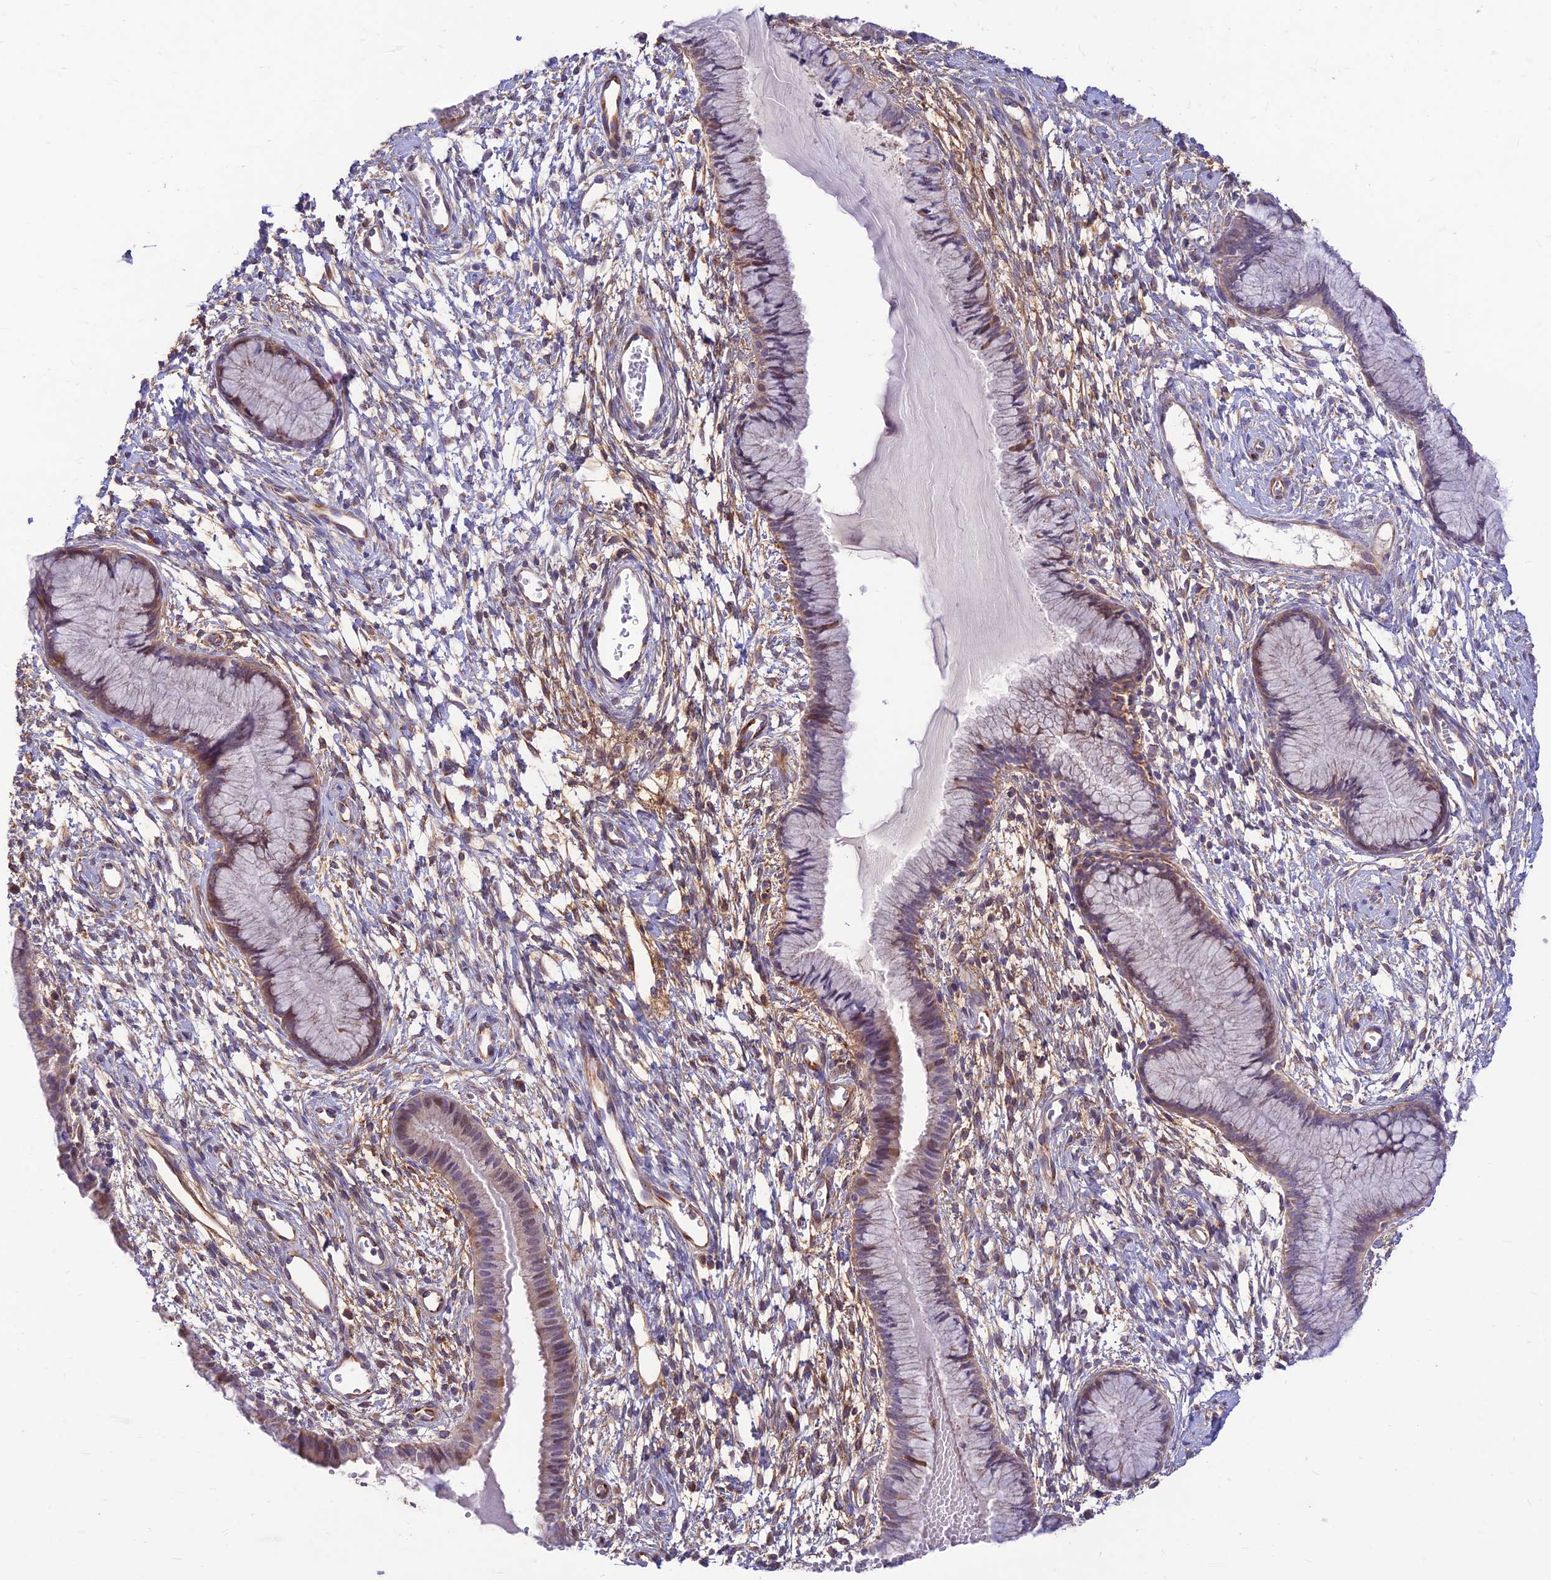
{"staining": {"intensity": "weak", "quantity": "25%-75%", "location": "cytoplasmic/membranous,nuclear"}, "tissue": "cervix", "cell_type": "Glandular cells", "image_type": "normal", "snomed": [{"axis": "morphology", "description": "Normal tissue, NOS"}, {"axis": "topography", "description": "Cervix"}], "caption": "Unremarkable cervix demonstrates weak cytoplasmic/membranous,nuclear expression in about 25%-75% of glandular cells, visualized by immunohistochemistry.", "gene": "ST8SIA5", "patient": {"sex": "female", "age": 42}}